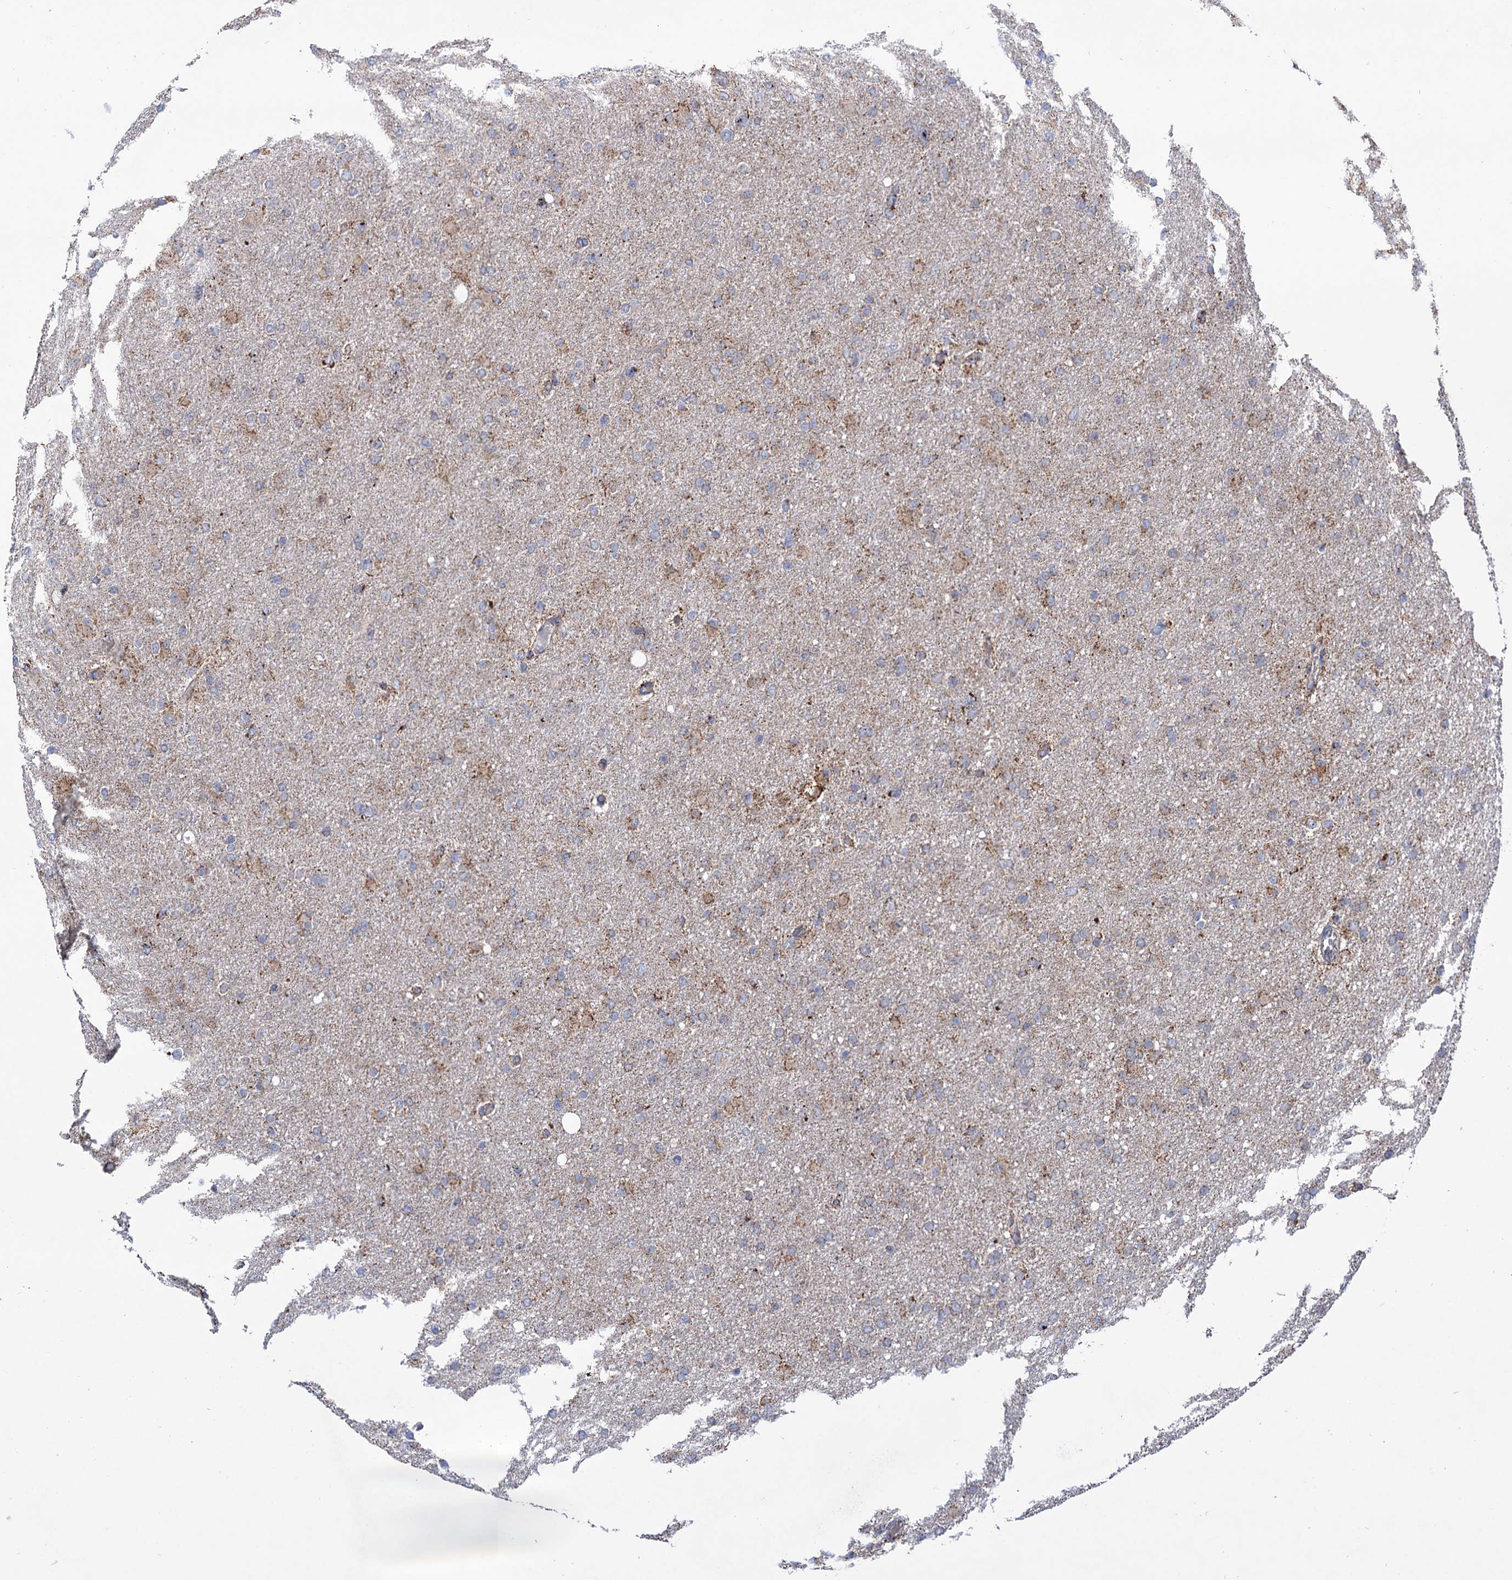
{"staining": {"intensity": "moderate", "quantity": "<25%", "location": "cytoplasmic/membranous"}, "tissue": "glioma", "cell_type": "Tumor cells", "image_type": "cancer", "snomed": [{"axis": "morphology", "description": "Glioma, malignant, High grade"}, {"axis": "topography", "description": "Cerebral cortex"}], "caption": "IHC (DAB (3,3'-diaminobenzidine)) staining of human glioma demonstrates moderate cytoplasmic/membranous protein positivity in approximately <25% of tumor cells.", "gene": "ABHD10", "patient": {"sex": "female", "age": 36}}